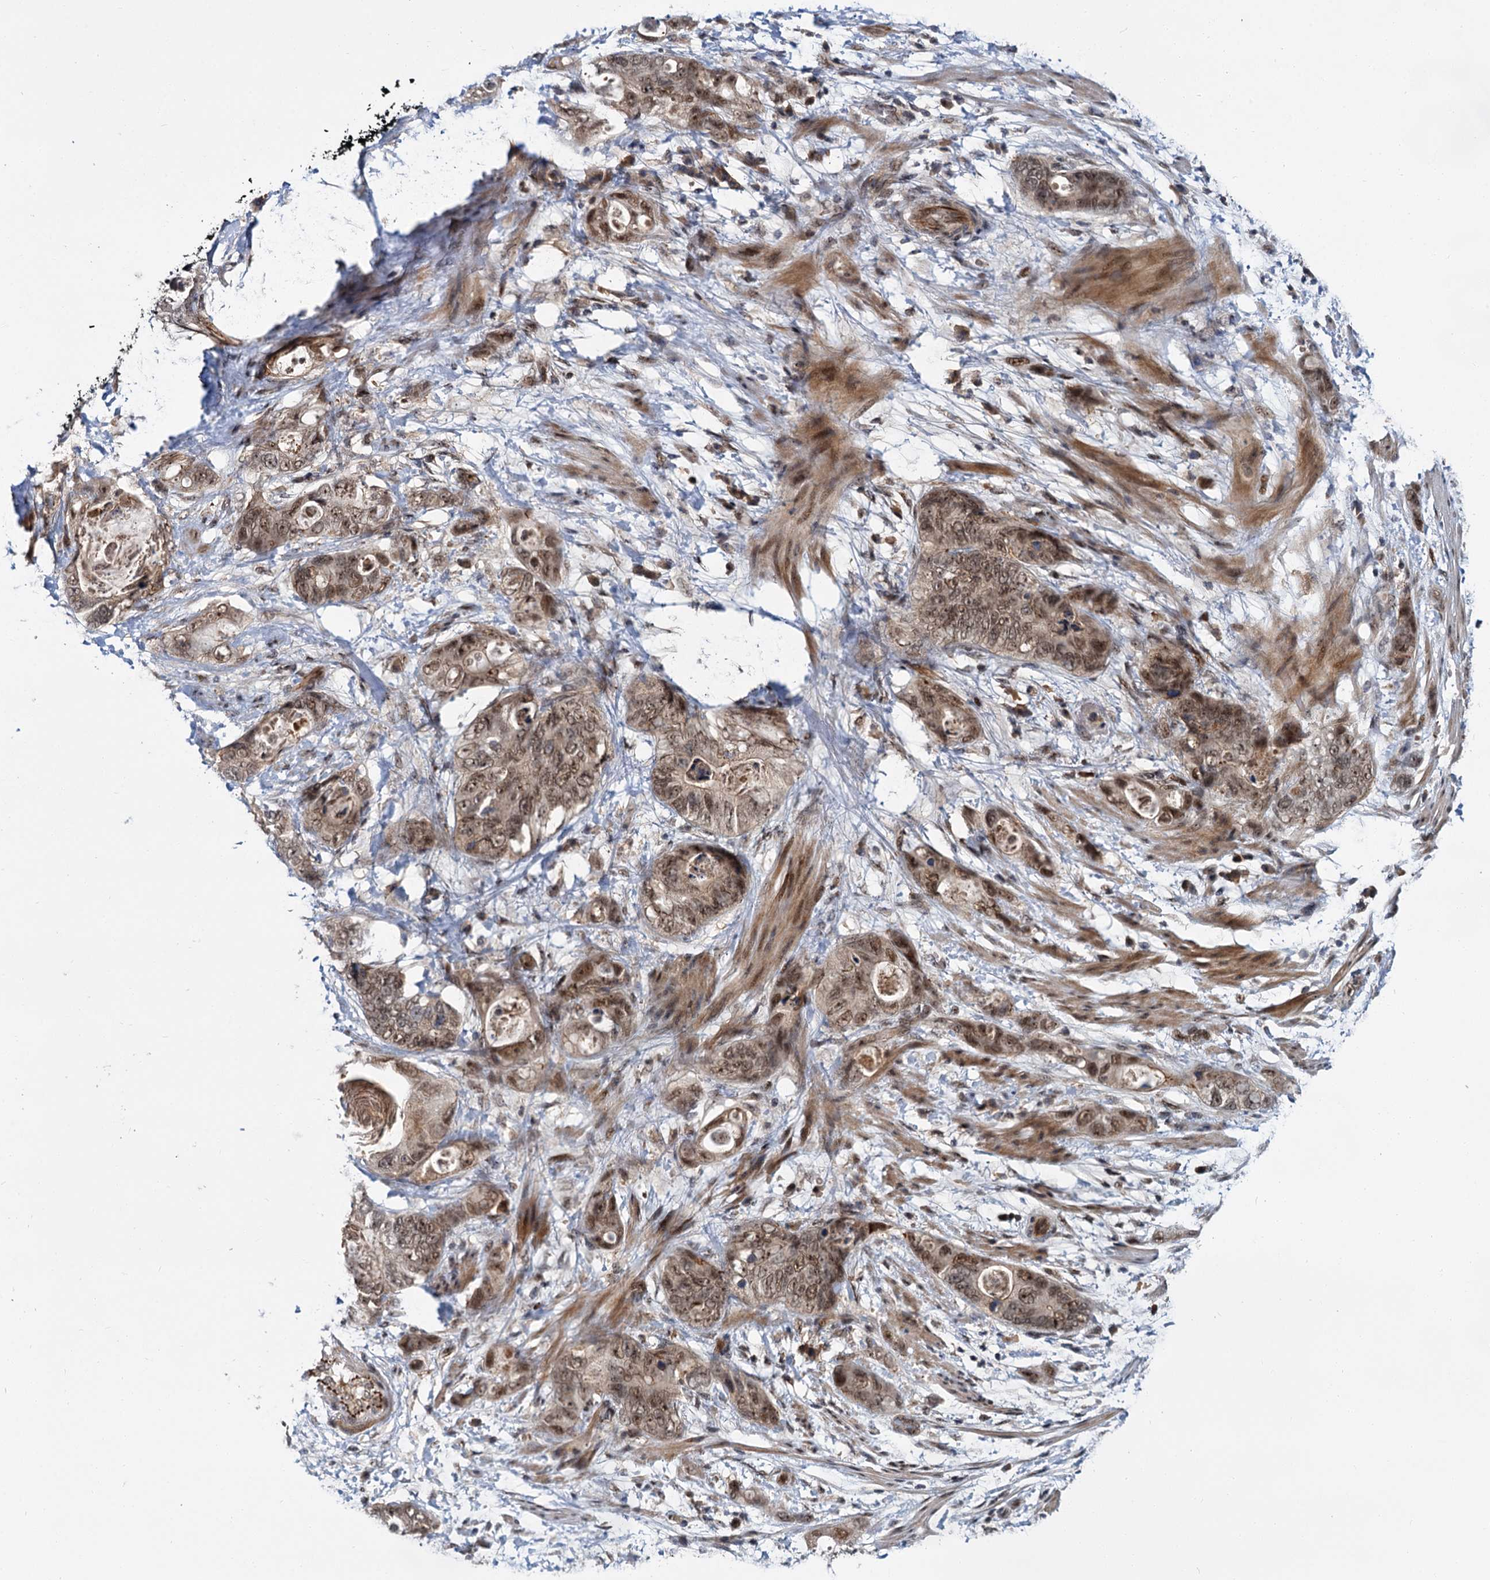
{"staining": {"intensity": "moderate", "quantity": ">75%", "location": "nuclear"}, "tissue": "stomach cancer", "cell_type": "Tumor cells", "image_type": "cancer", "snomed": [{"axis": "morphology", "description": "Adenocarcinoma, NOS"}, {"axis": "topography", "description": "Stomach"}], "caption": "A histopathology image of adenocarcinoma (stomach) stained for a protein demonstrates moderate nuclear brown staining in tumor cells.", "gene": "MBD6", "patient": {"sex": "female", "age": 89}}